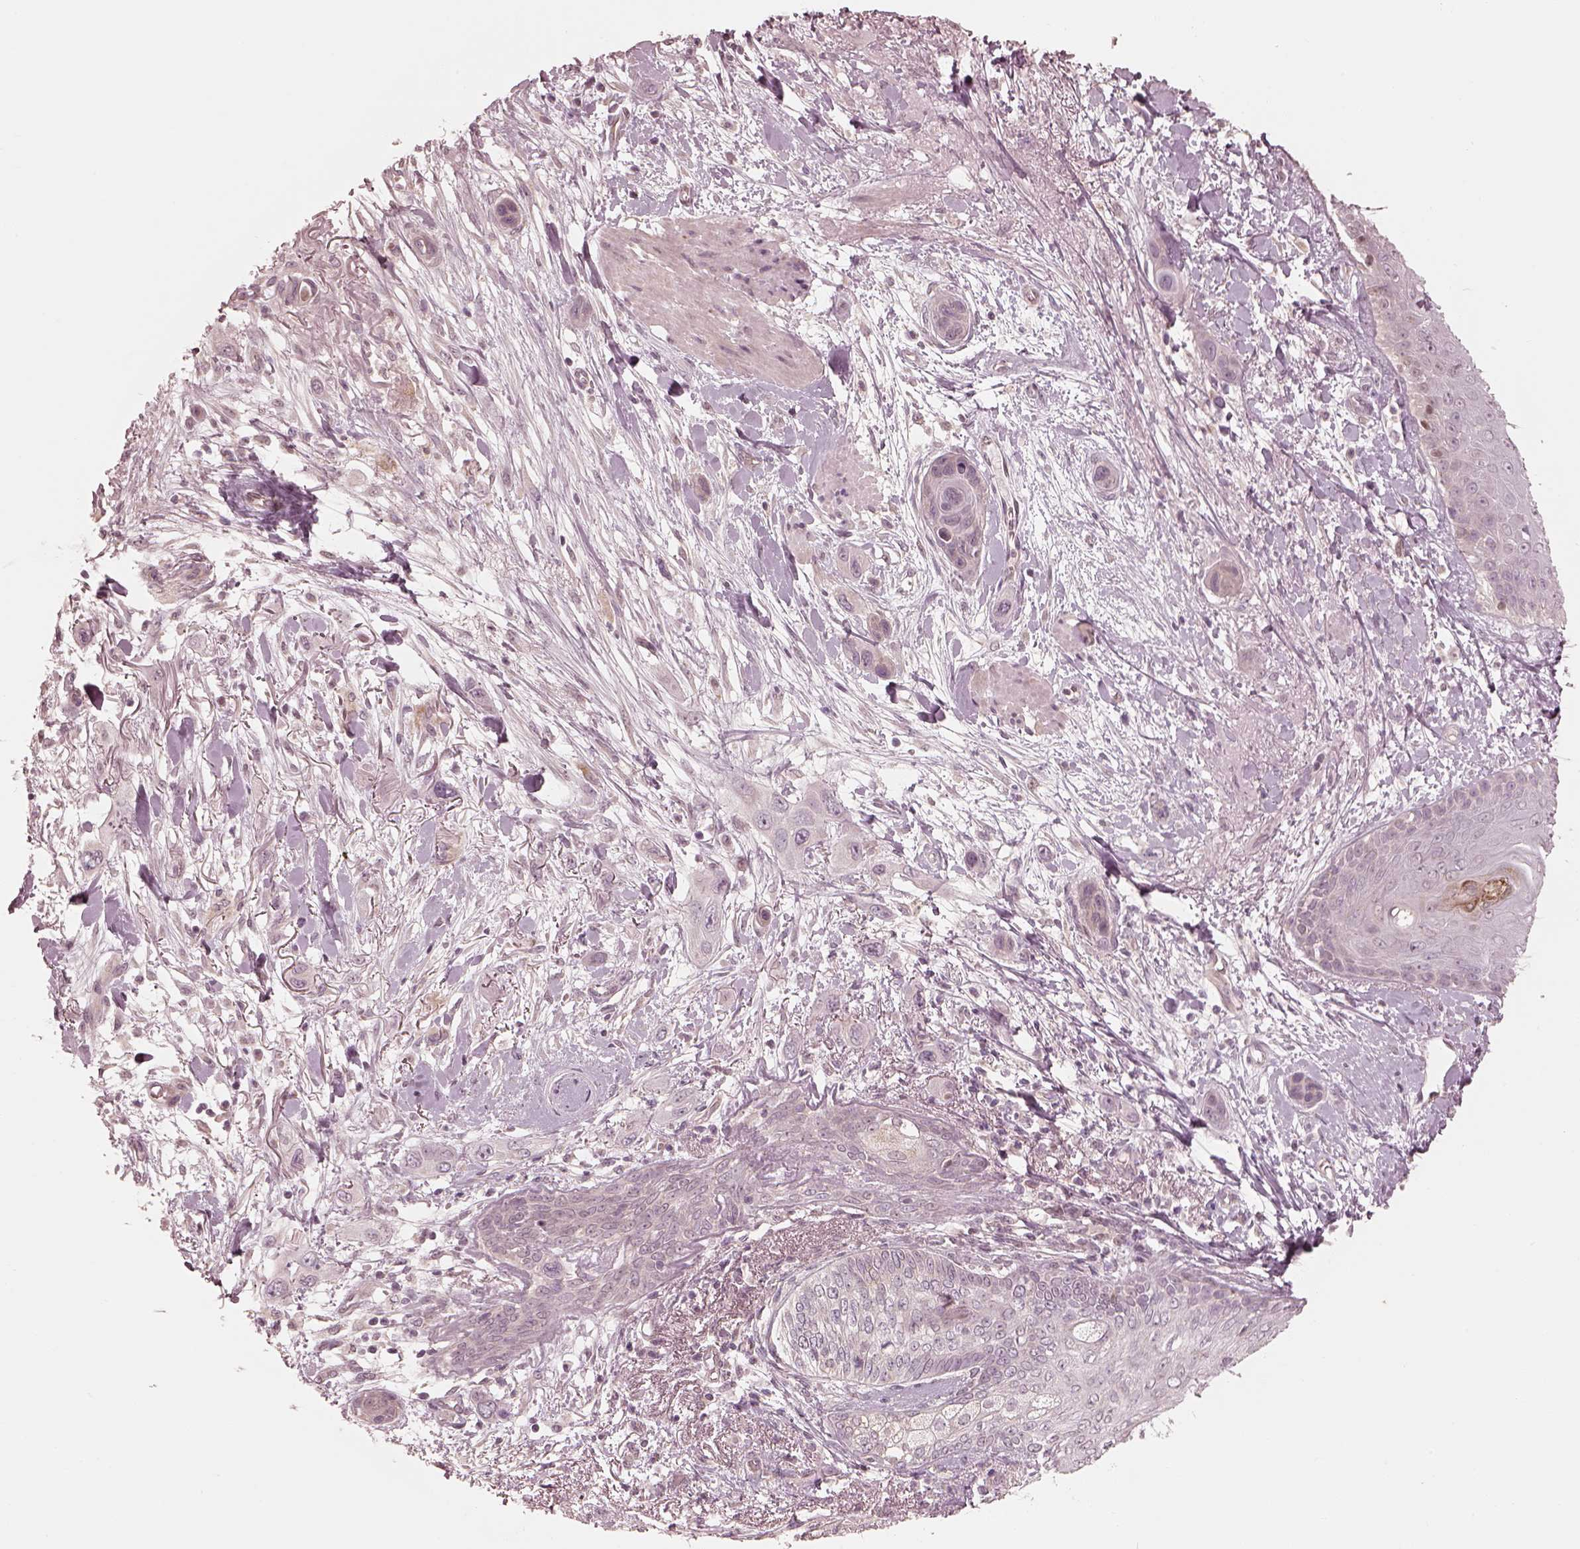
{"staining": {"intensity": "negative", "quantity": "none", "location": "none"}, "tissue": "skin cancer", "cell_type": "Tumor cells", "image_type": "cancer", "snomed": [{"axis": "morphology", "description": "Squamous cell carcinoma, NOS"}, {"axis": "topography", "description": "Skin"}], "caption": "A high-resolution micrograph shows IHC staining of skin cancer, which displays no significant staining in tumor cells. (DAB IHC with hematoxylin counter stain).", "gene": "IQCB1", "patient": {"sex": "male", "age": 79}}